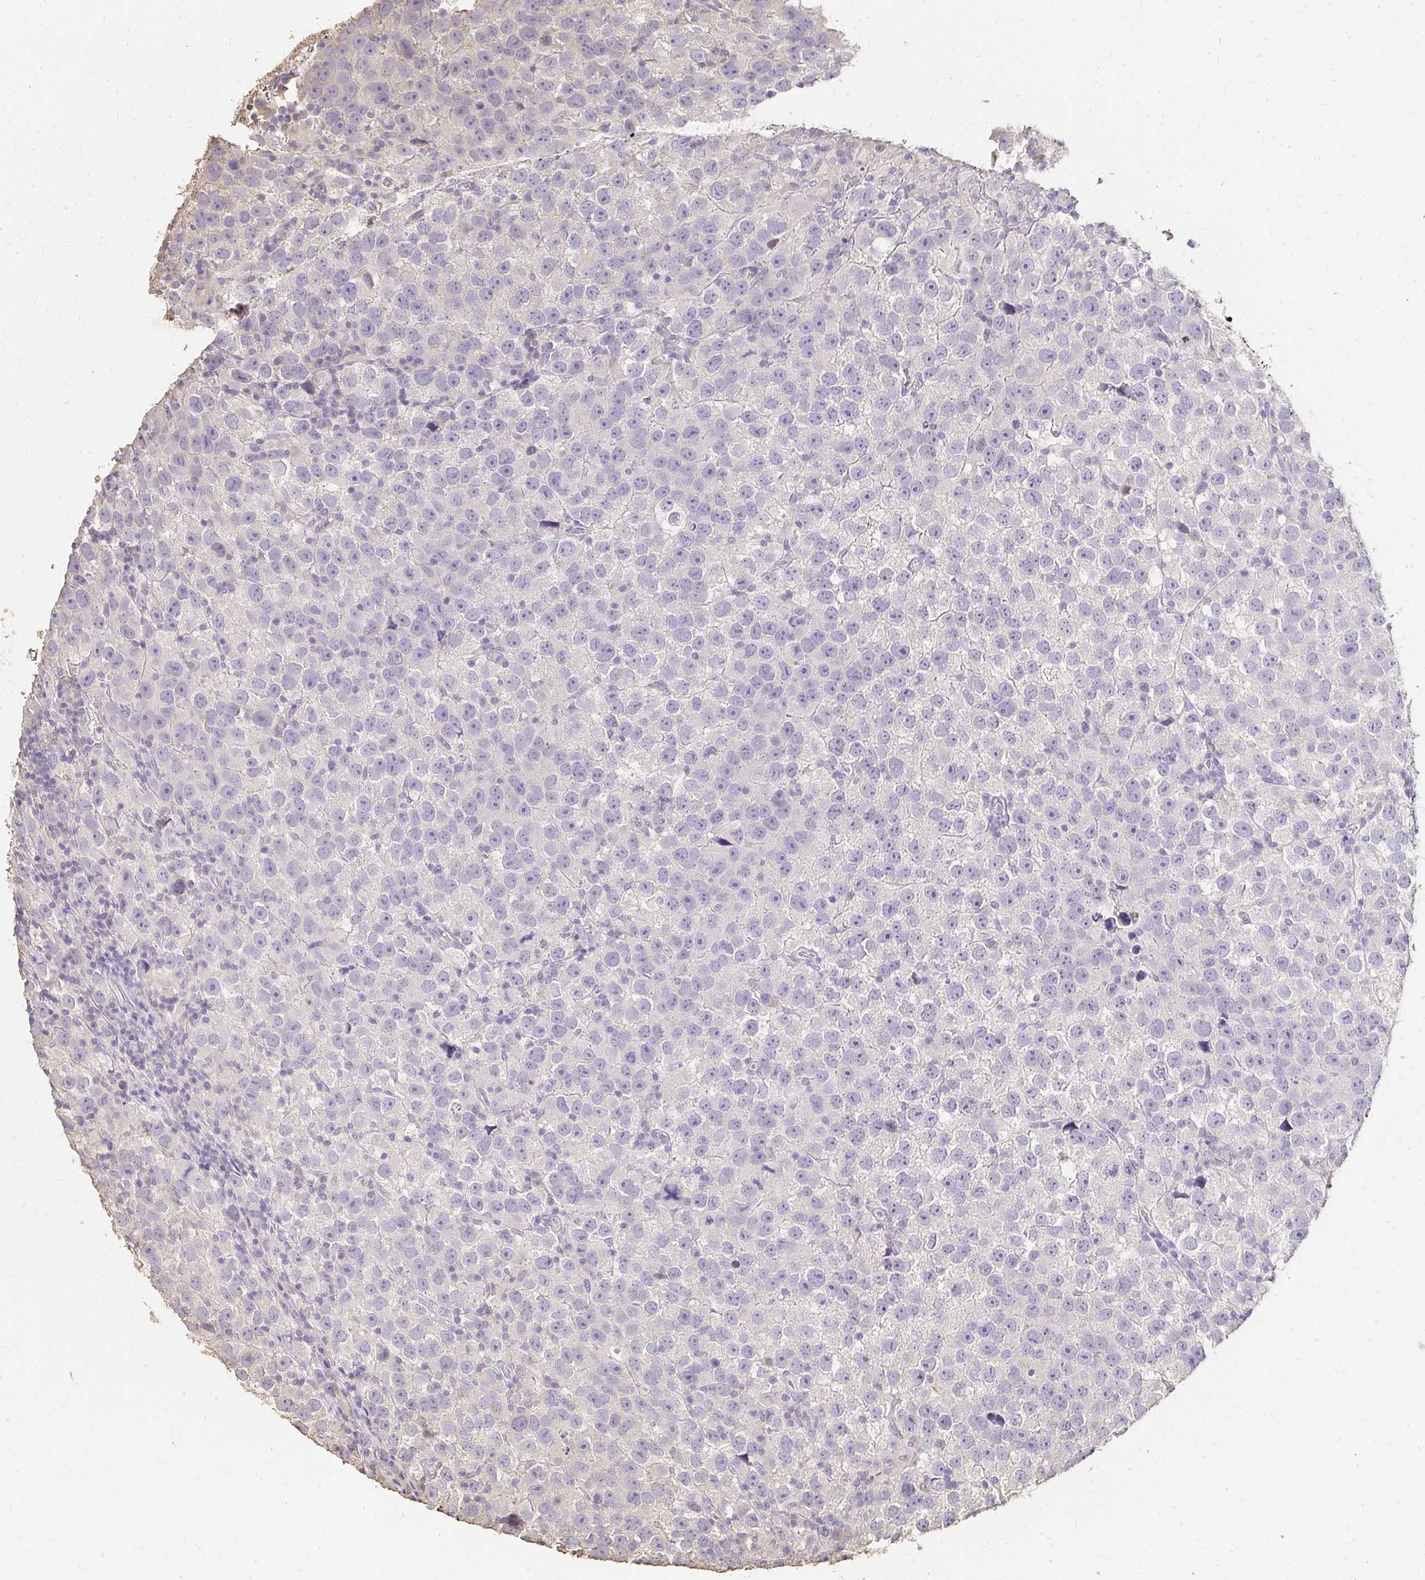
{"staining": {"intensity": "negative", "quantity": "none", "location": "none"}, "tissue": "testis cancer", "cell_type": "Tumor cells", "image_type": "cancer", "snomed": [{"axis": "morphology", "description": "Seminoma, NOS"}, {"axis": "topography", "description": "Testis"}], "caption": "High magnification brightfield microscopy of testis seminoma stained with DAB (3,3'-diaminobenzidine) (brown) and counterstained with hematoxylin (blue): tumor cells show no significant expression.", "gene": "UGT1A6", "patient": {"sex": "male", "age": 26}}